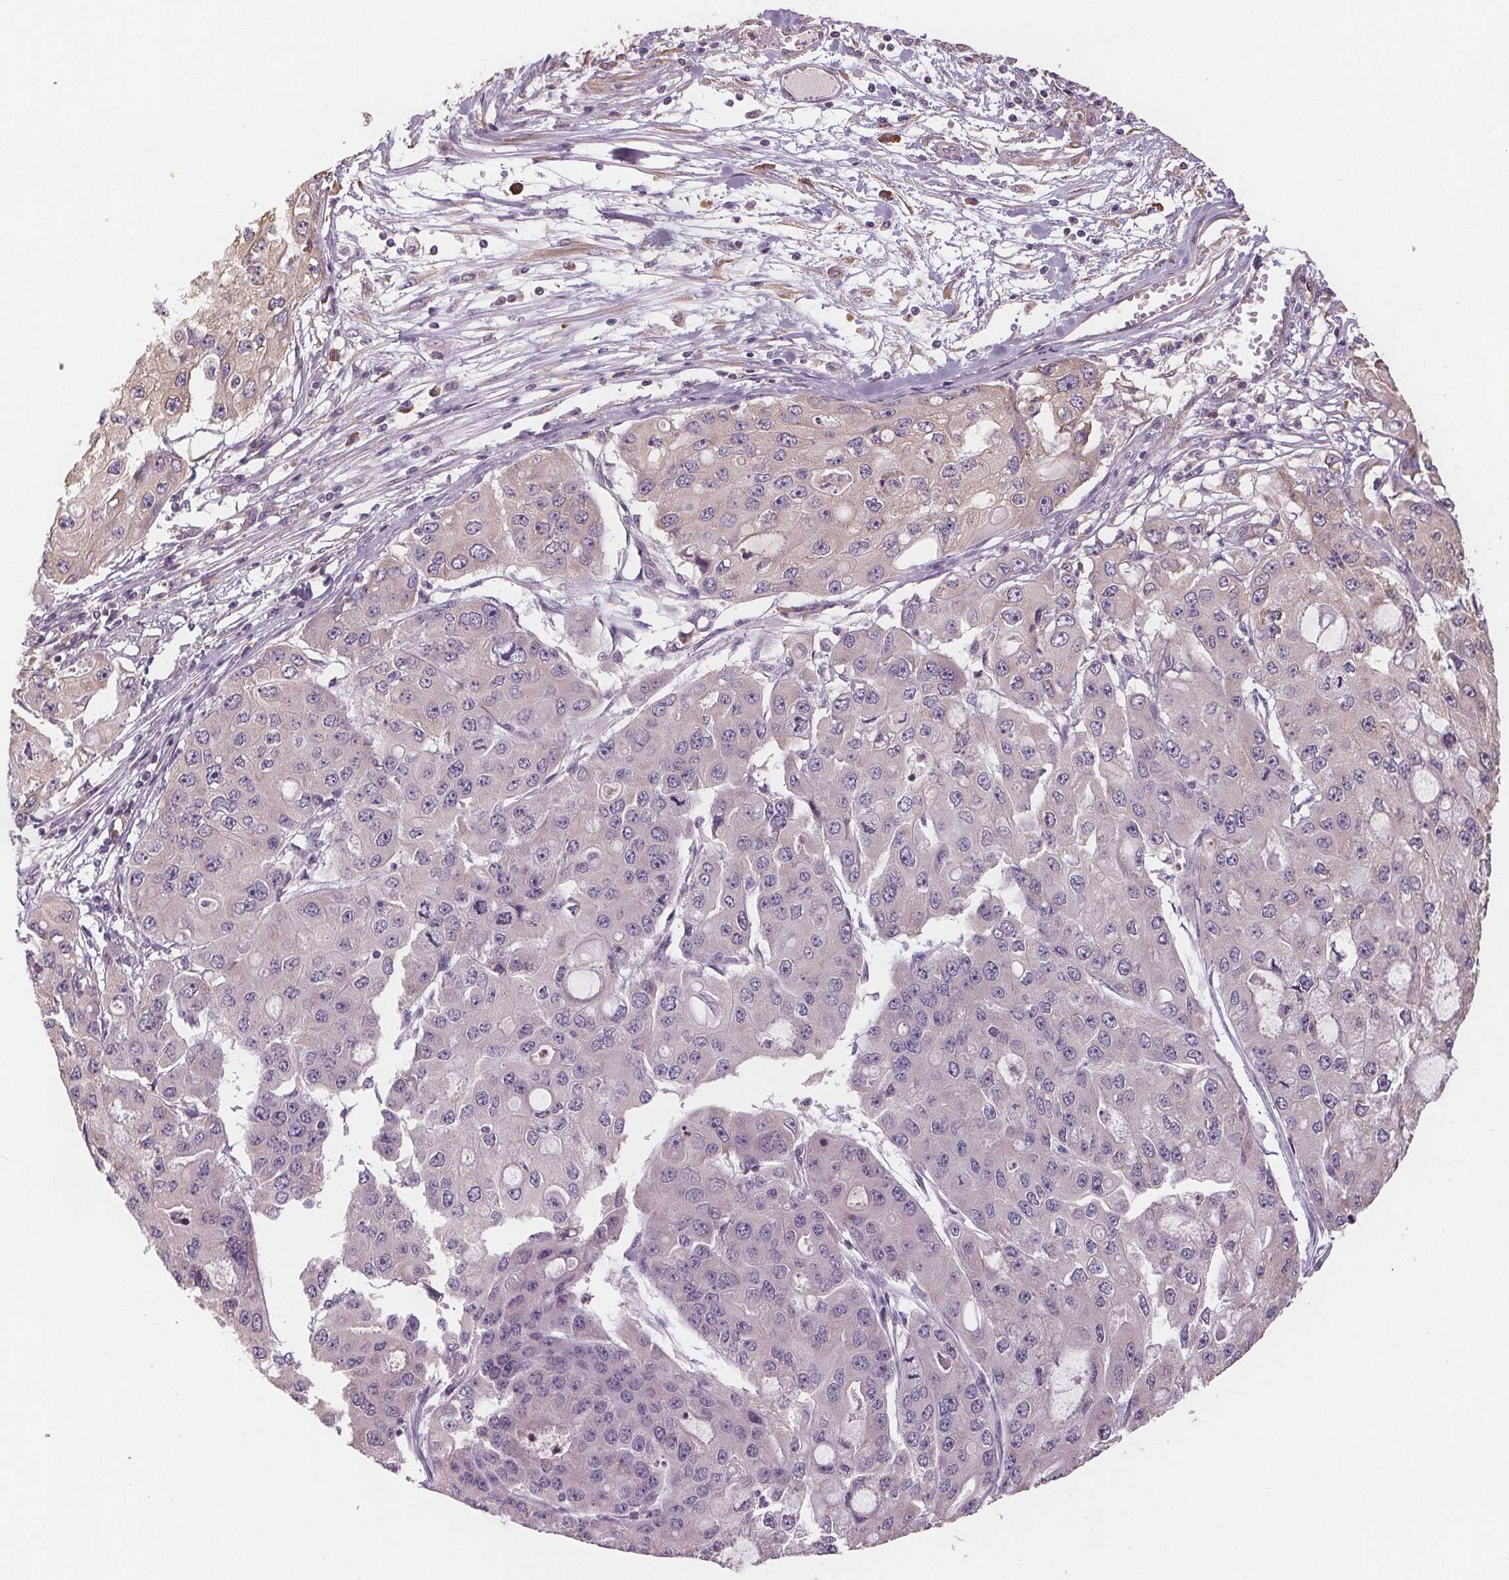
{"staining": {"intensity": "negative", "quantity": "none", "location": "none"}, "tissue": "ovarian cancer", "cell_type": "Tumor cells", "image_type": "cancer", "snomed": [{"axis": "morphology", "description": "Cystadenocarcinoma, serous, NOS"}, {"axis": "topography", "description": "Ovary"}], "caption": "DAB (3,3'-diaminobenzidine) immunohistochemical staining of human serous cystadenocarcinoma (ovarian) displays no significant staining in tumor cells.", "gene": "TMEM80", "patient": {"sex": "female", "age": 56}}